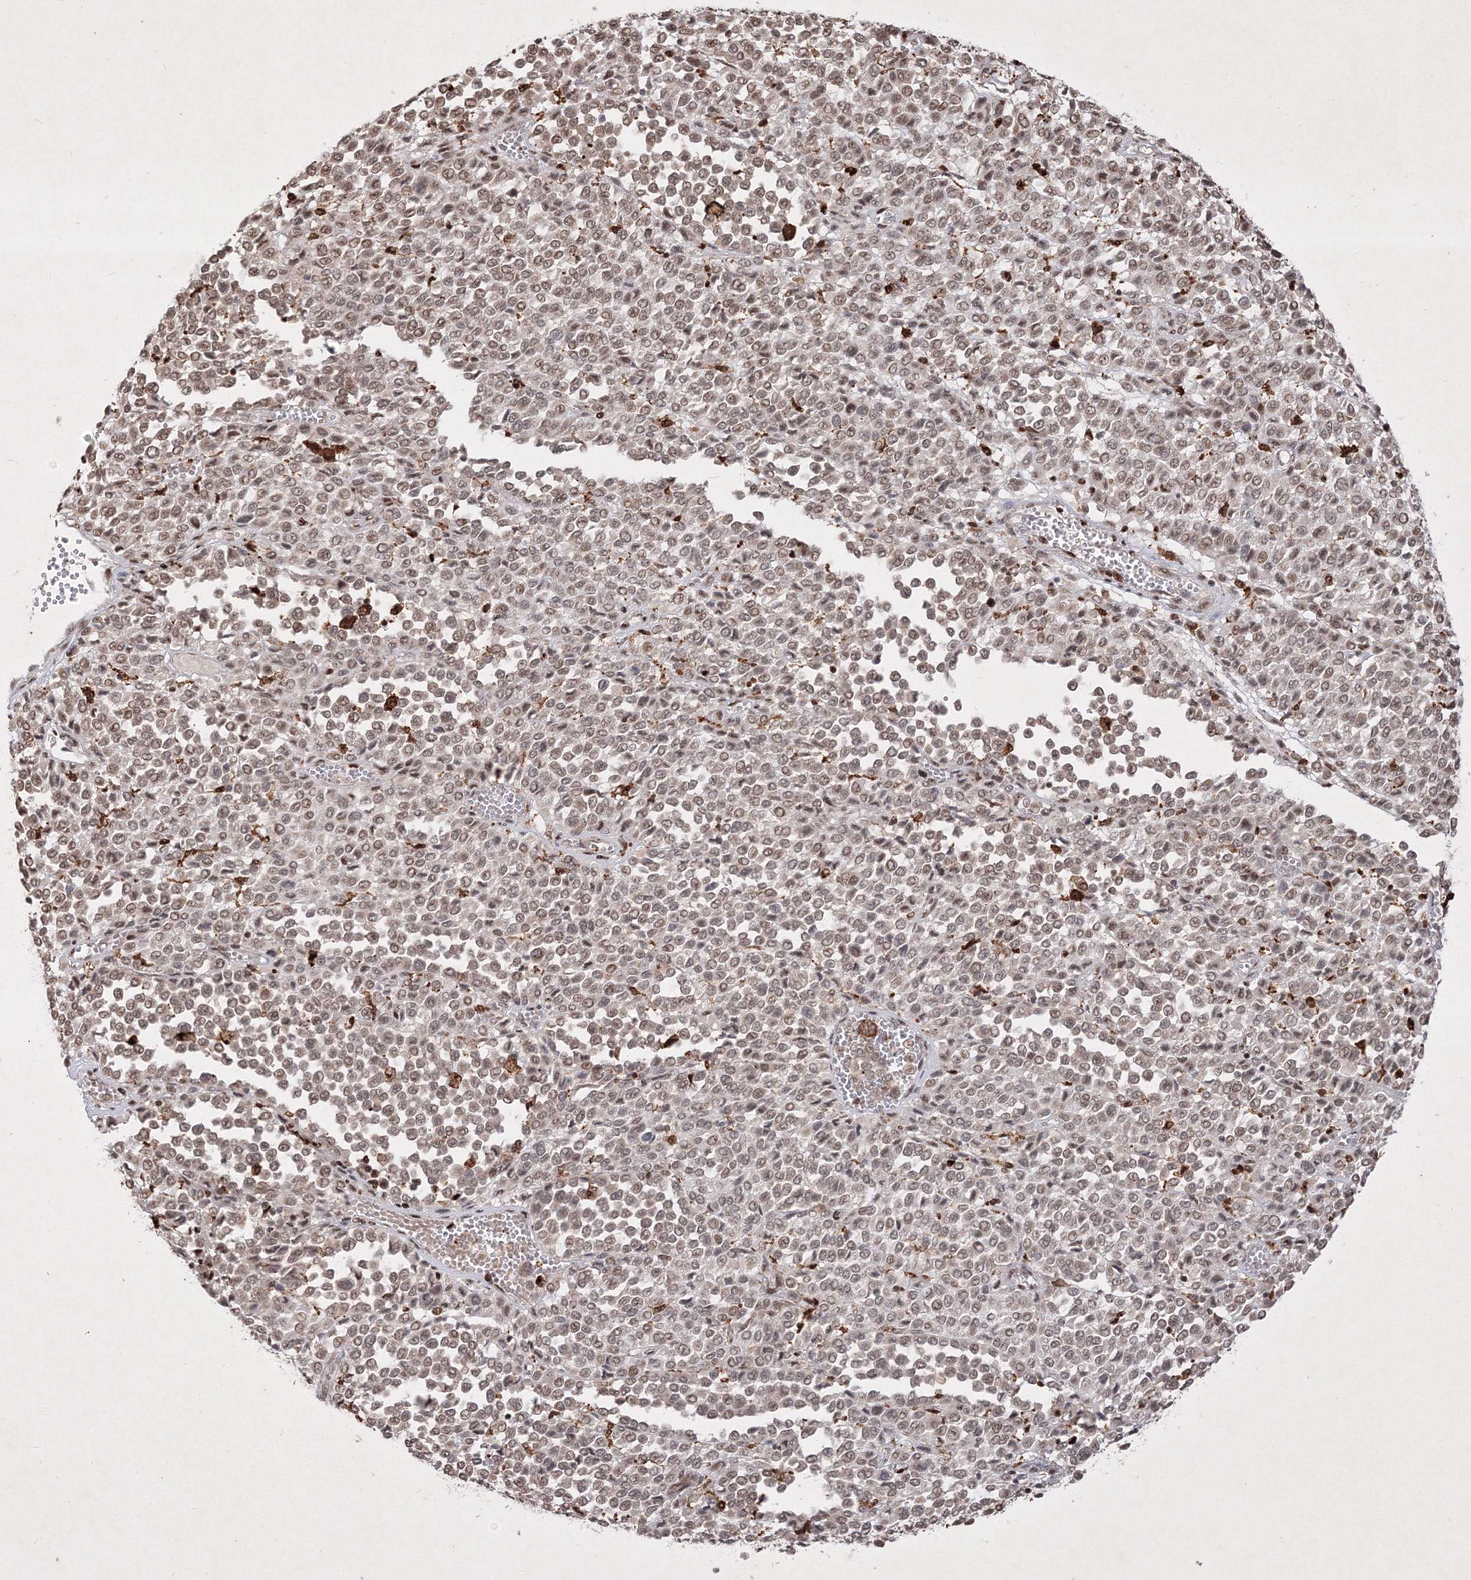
{"staining": {"intensity": "weak", "quantity": "<25%", "location": "nuclear"}, "tissue": "melanoma", "cell_type": "Tumor cells", "image_type": "cancer", "snomed": [{"axis": "morphology", "description": "Malignant melanoma, Metastatic site"}, {"axis": "topography", "description": "Pancreas"}], "caption": "Protein analysis of malignant melanoma (metastatic site) exhibits no significant staining in tumor cells.", "gene": "TAB1", "patient": {"sex": "female", "age": 30}}